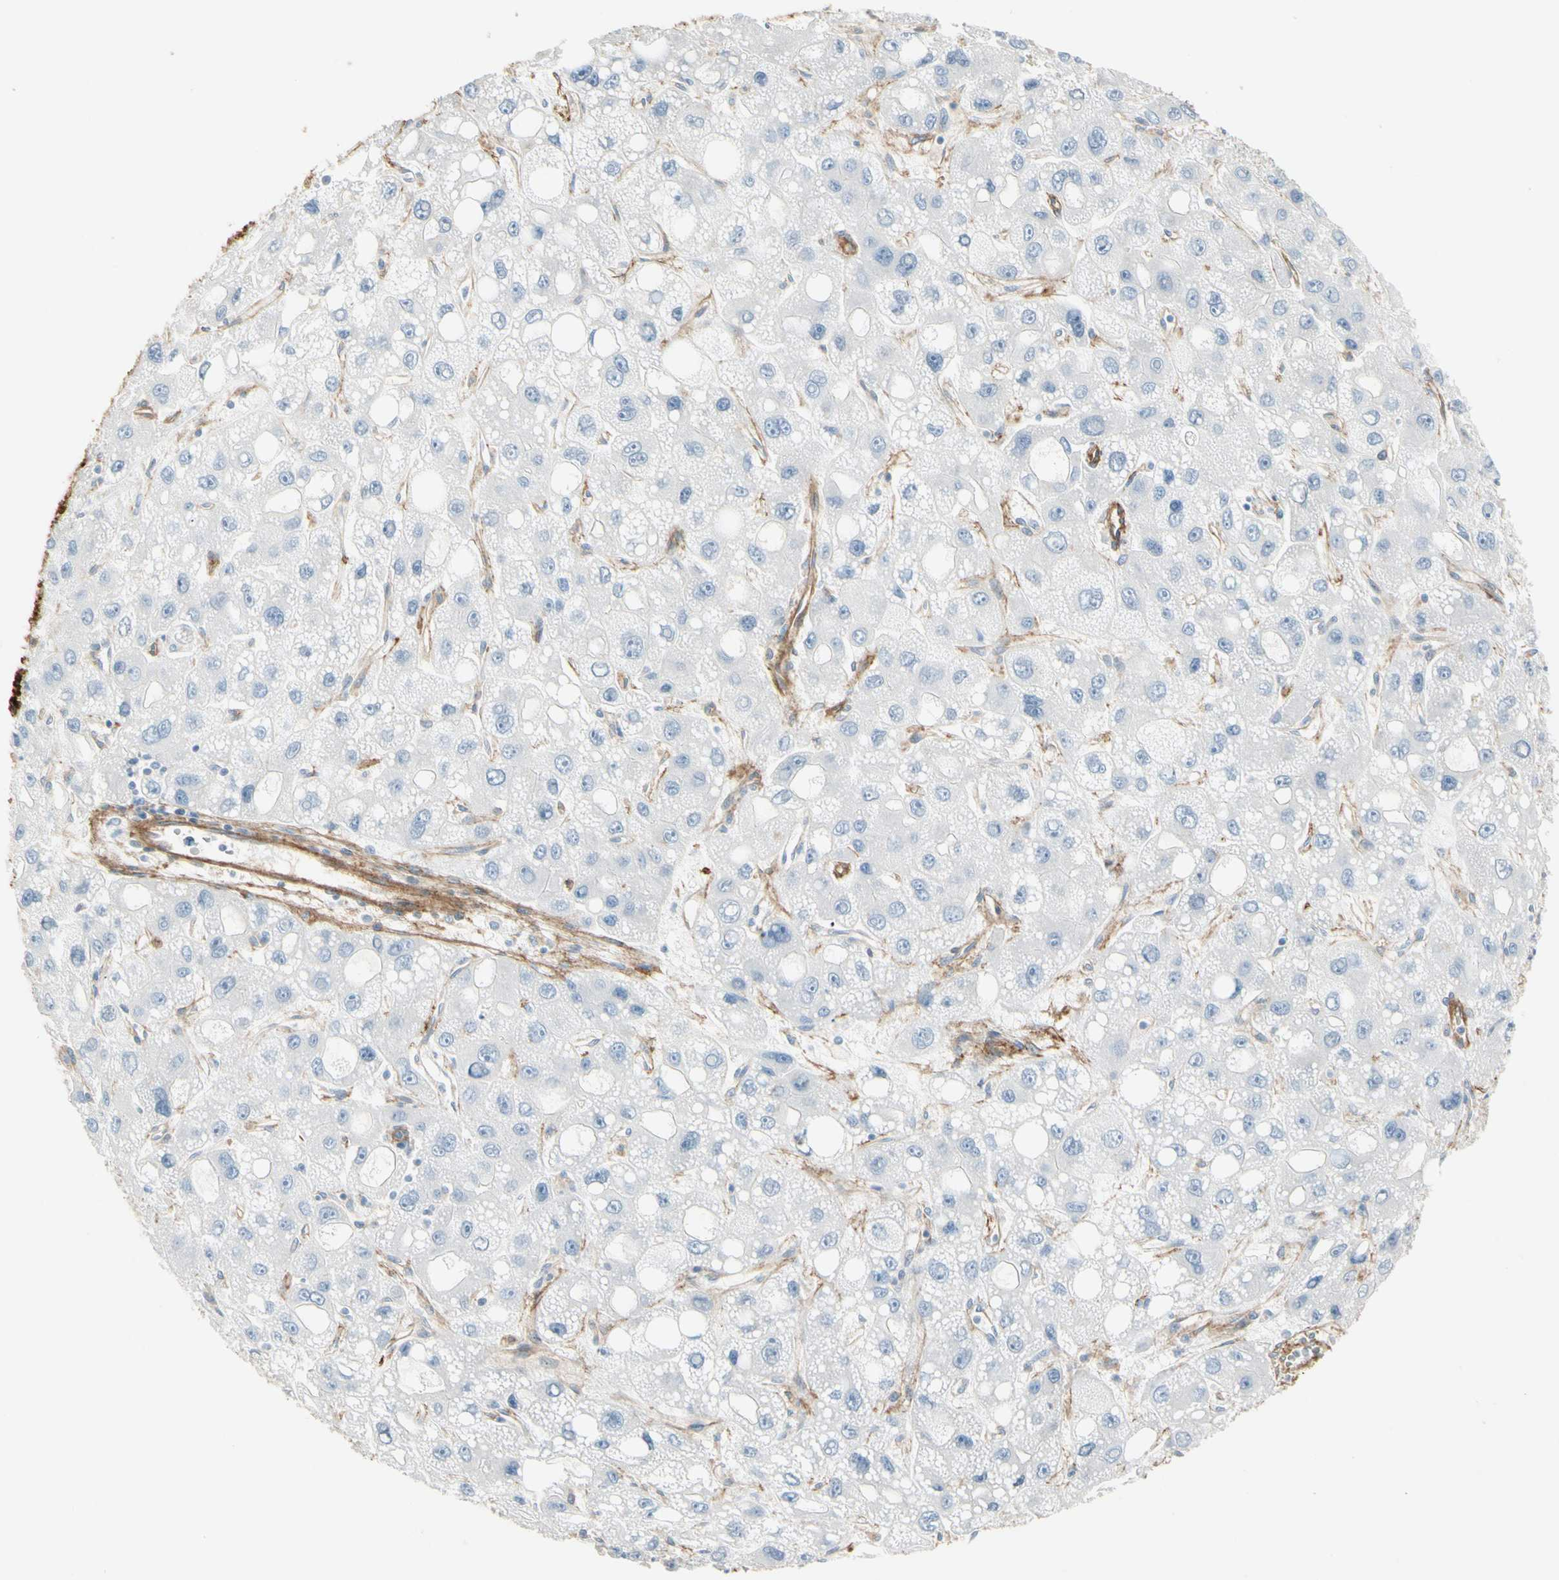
{"staining": {"intensity": "negative", "quantity": "none", "location": "none"}, "tissue": "liver cancer", "cell_type": "Tumor cells", "image_type": "cancer", "snomed": [{"axis": "morphology", "description": "Carcinoma, Hepatocellular, NOS"}, {"axis": "topography", "description": "Liver"}], "caption": "Liver hepatocellular carcinoma was stained to show a protein in brown. There is no significant positivity in tumor cells.", "gene": "ITGA3", "patient": {"sex": "male", "age": 55}}